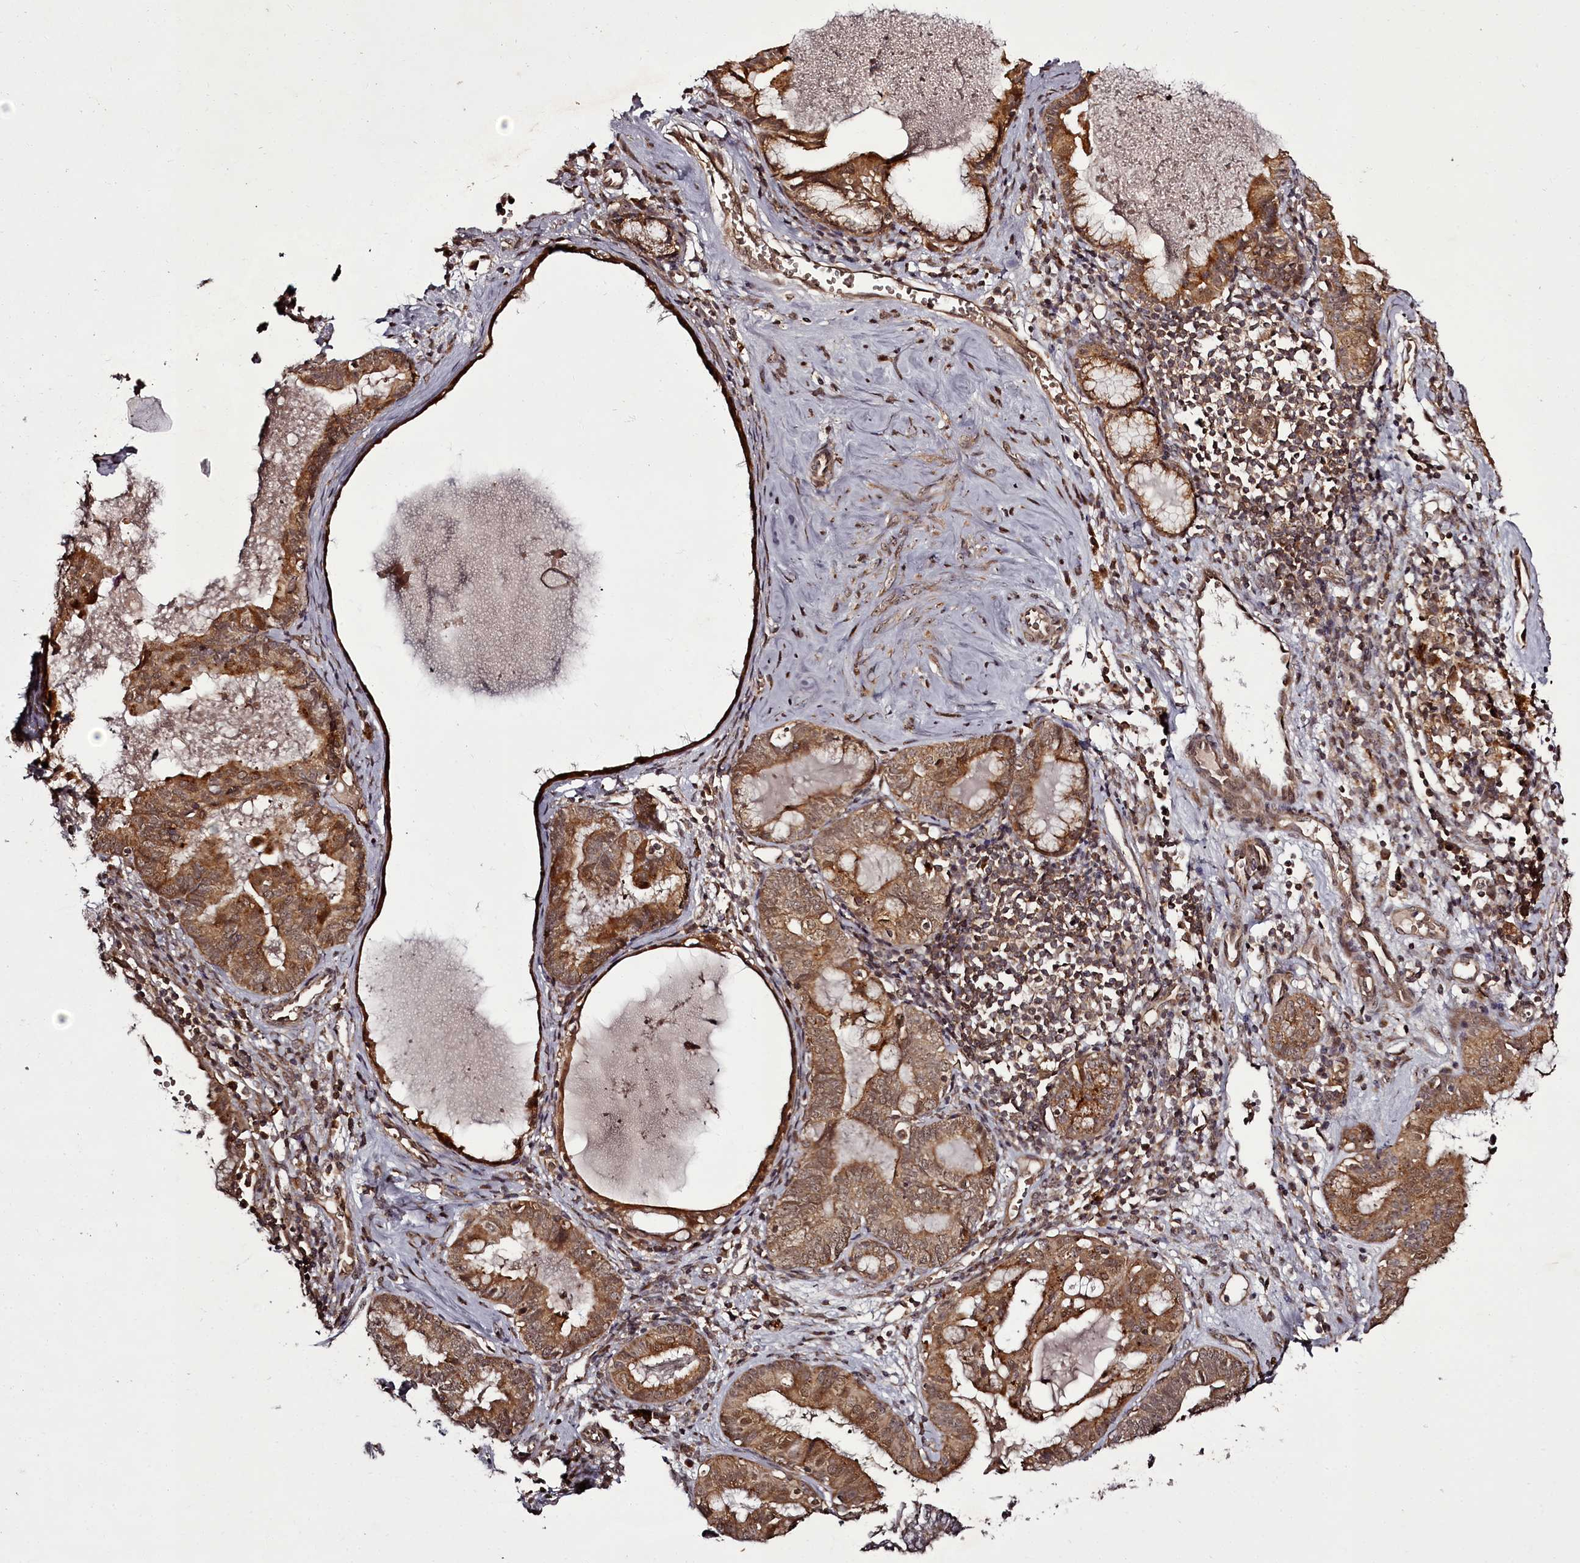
{"staining": {"intensity": "moderate", "quantity": "25%-75%", "location": "cytoplasmic/membranous"}, "tissue": "endometrial cancer", "cell_type": "Tumor cells", "image_type": "cancer", "snomed": [{"axis": "morphology", "description": "Adenocarcinoma, NOS"}, {"axis": "topography", "description": "Endometrium"}], "caption": "Protein expression analysis of endometrial cancer shows moderate cytoplasmic/membranous staining in approximately 25%-75% of tumor cells. The protein is shown in brown color, while the nuclei are stained blue.", "gene": "PCBP2", "patient": {"sex": "female", "age": 79}}